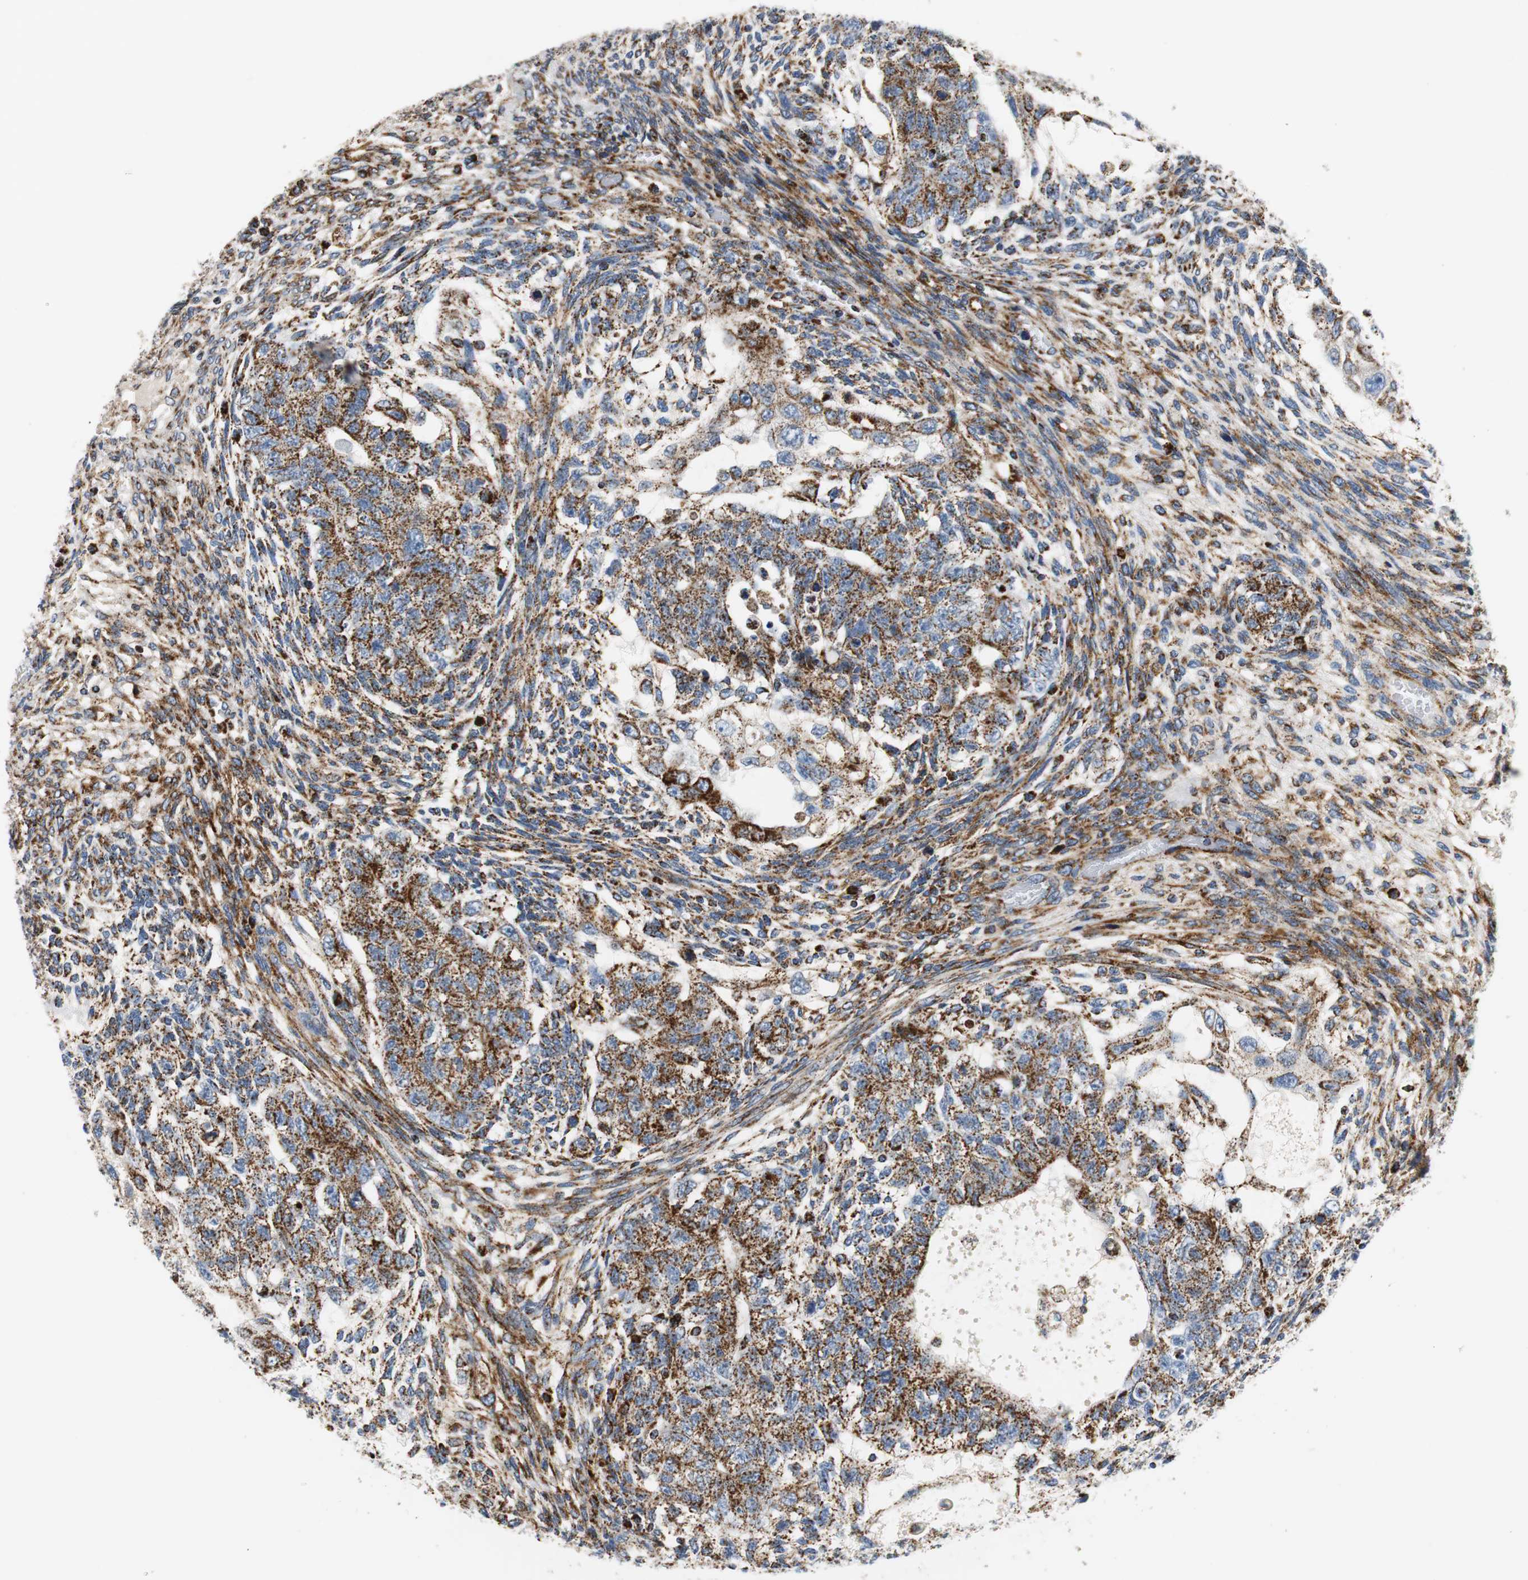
{"staining": {"intensity": "strong", "quantity": ">75%", "location": "cytoplasmic/membranous"}, "tissue": "testis cancer", "cell_type": "Tumor cells", "image_type": "cancer", "snomed": [{"axis": "morphology", "description": "Normal tissue, NOS"}, {"axis": "morphology", "description": "Carcinoma, Embryonal, NOS"}, {"axis": "topography", "description": "Testis"}], "caption": "Human embryonal carcinoma (testis) stained with a protein marker demonstrates strong staining in tumor cells.", "gene": "C1QTNF7", "patient": {"sex": "male", "age": 36}}